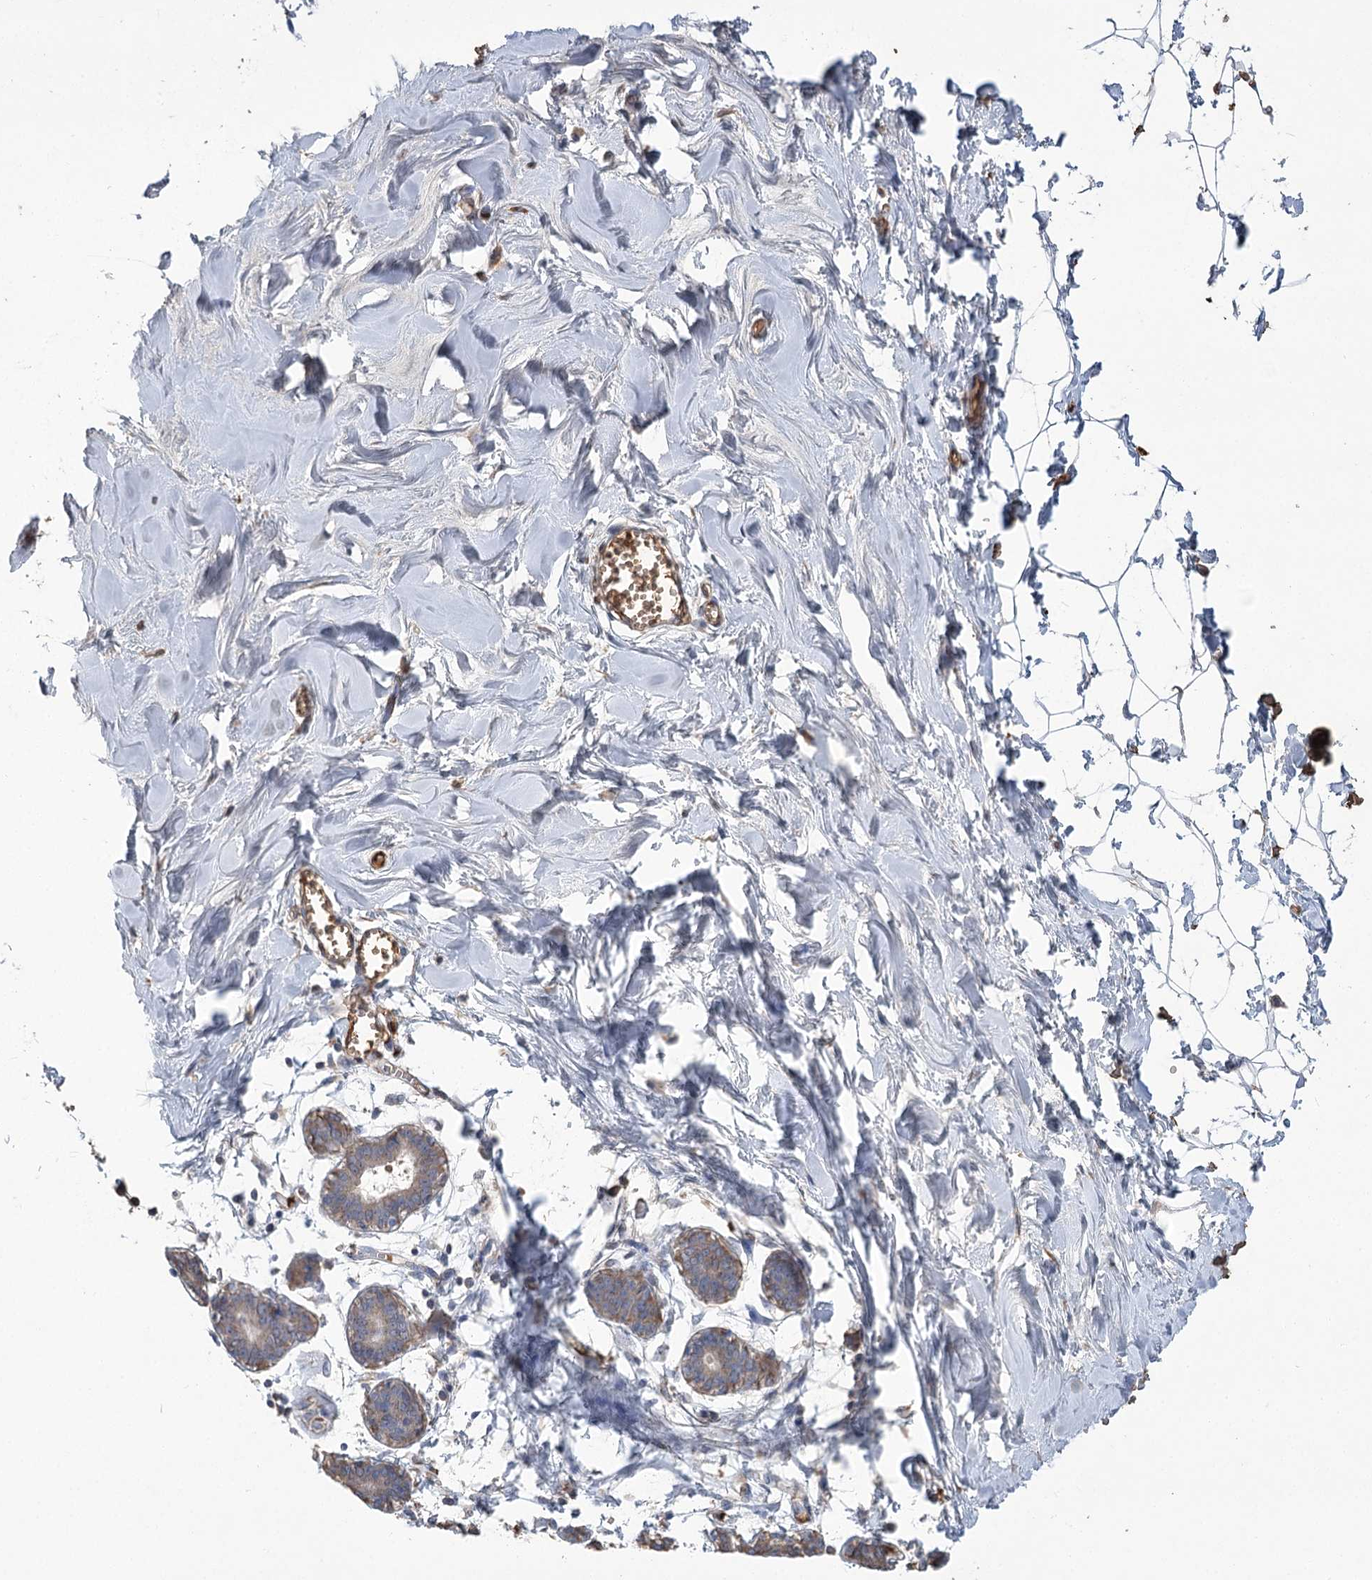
{"staining": {"intensity": "negative", "quantity": "none", "location": "none"}, "tissue": "breast", "cell_type": "Adipocytes", "image_type": "normal", "snomed": [{"axis": "morphology", "description": "Normal tissue, NOS"}, {"axis": "topography", "description": "Breast"}], "caption": "Histopathology image shows no protein staining in adipocytes of normal breast. Brightfield microscopy of IHC stained with DAB (brown) and hematoxylin (blue), captured at high magnification.", "gene": "HBA1", "patient": {"sex": "female", "age": 27}}